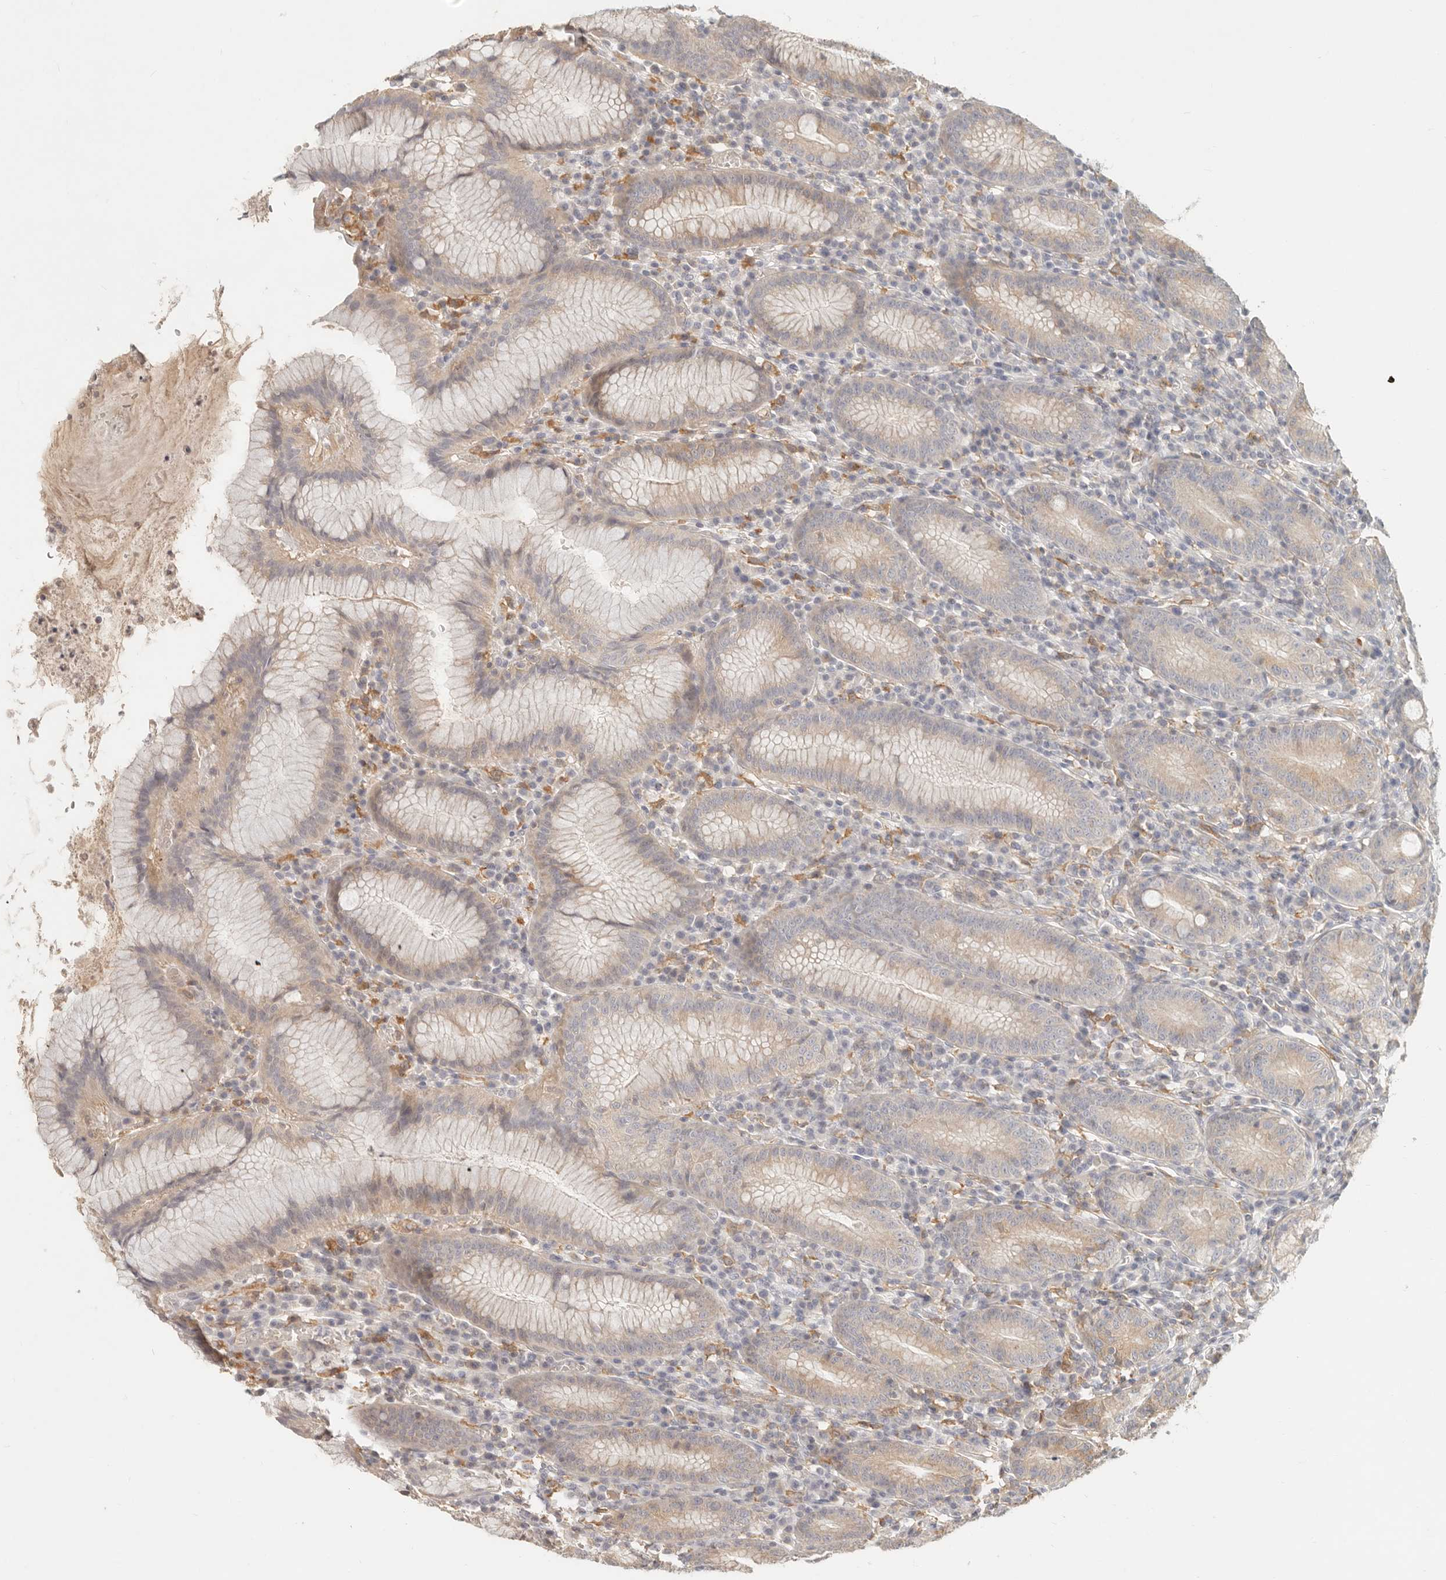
{"staining": {"intensity": "weak", "quantity": "25%-75%", "location": "cytoplasmic/membranous"}, "tissue": "stomach", "cell_type": "Glandular cells", "image_type": "normal", "snomed": [{"axis": "morphology", "description": "Normal tissue, NOS"}, {"axis": "topography", "description": "Stomach"}], "caption": "This is an image of immunohistochemistry (IHC) staining of normal stomach, which shows weak staining in the cytoplasmic/membranous of glandular cells.", "gene": "NECAP2", "patient": {"sex": "male", "age": 55}}